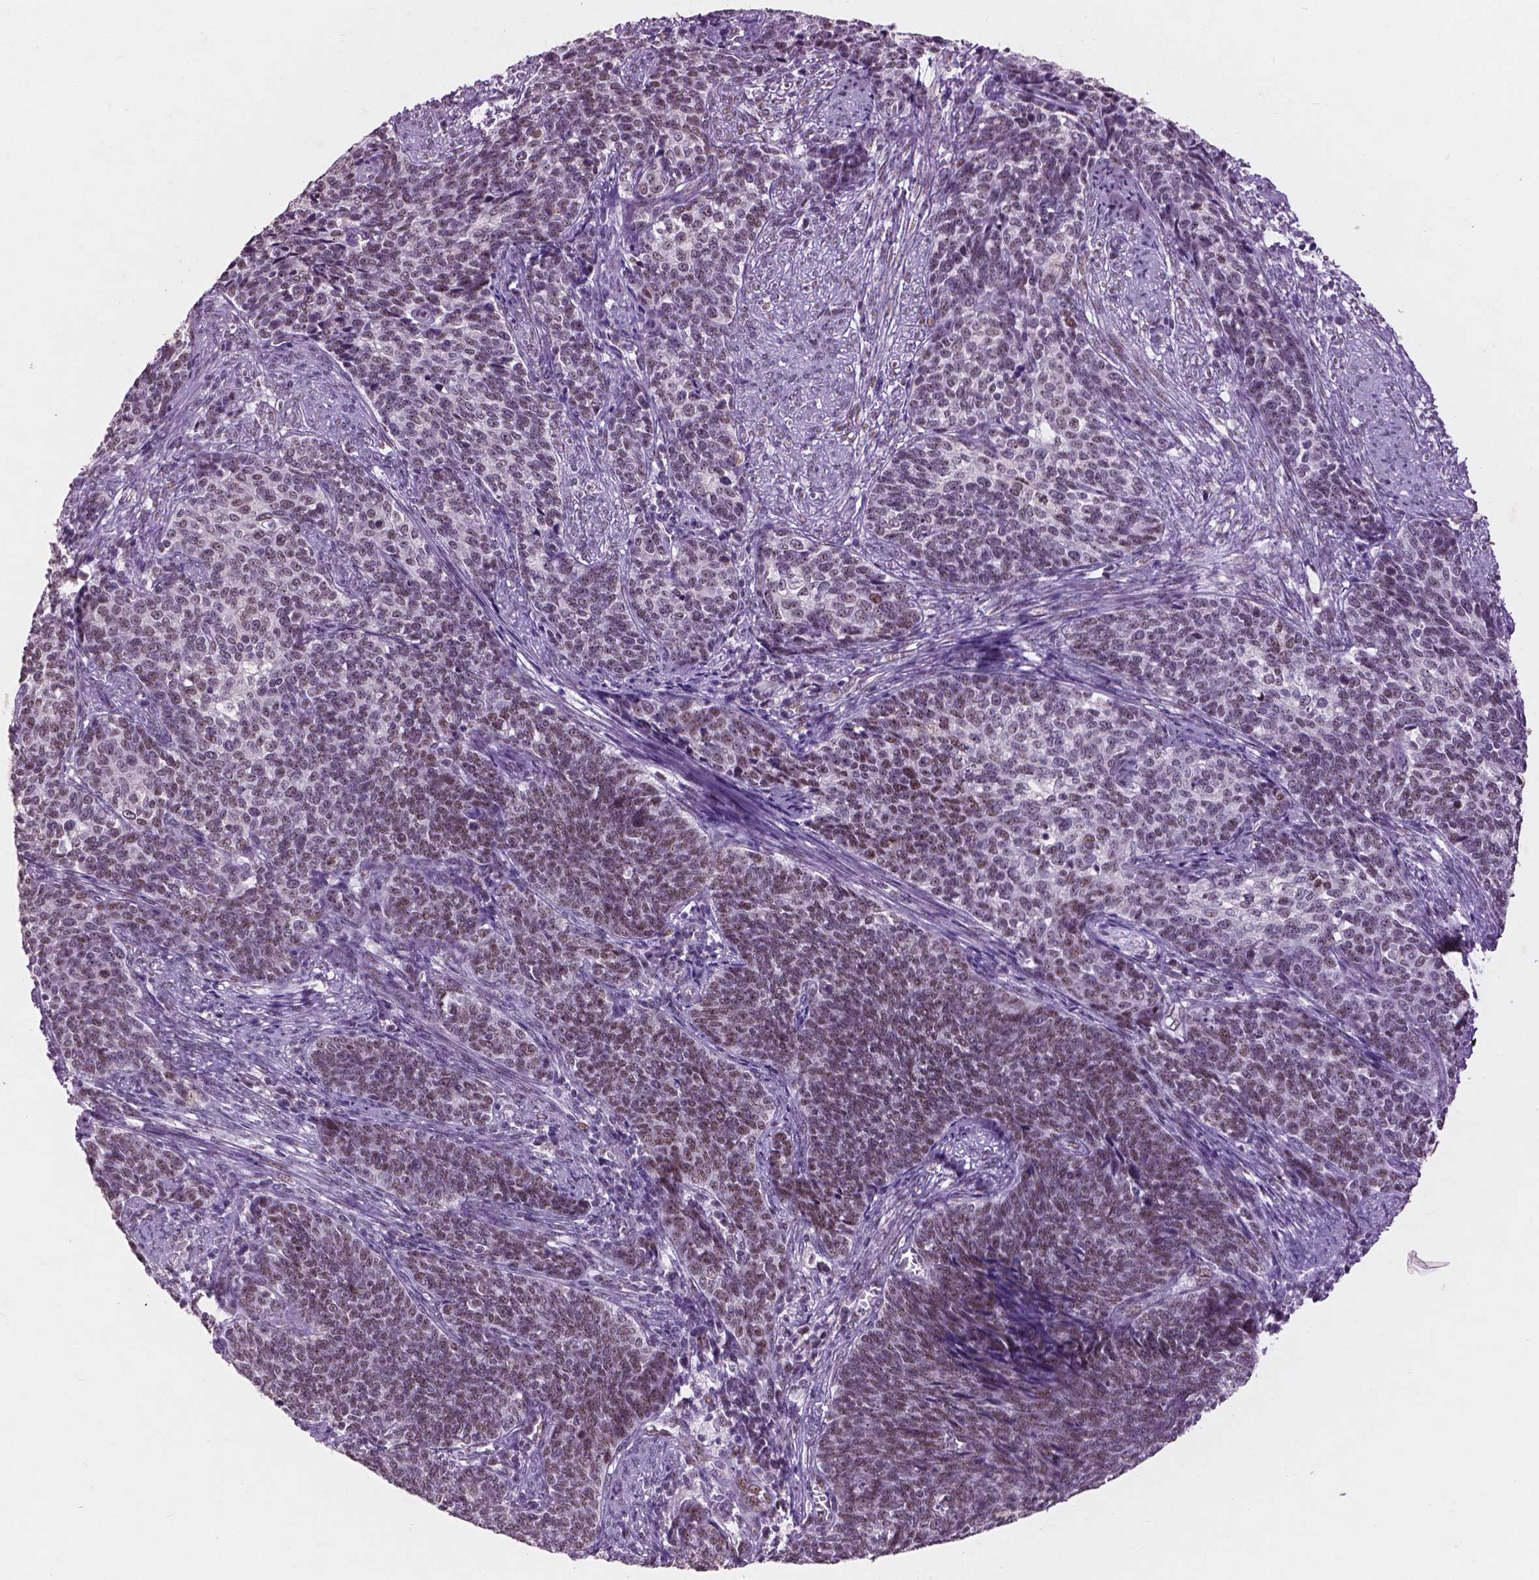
{"staining": {"intensity": "weak", "quantity": ">75%", "location": "nuclear"}, "tissue": "cervical cancer", "cell_type": "Tumor cells", "image_type": "cancer", "snomed": [{"axis": "morphology", "description": "Squamous cell carcinoma, NOS"}, {"axis": "topography", "description": "Cervix"}], "caption": "Cervical cancer stained with a brown dye shows weak nuclear positive staining in about >75% of tumor cells.", "gene": "COIL", "patient": {"sex": "female", "age": 39}}